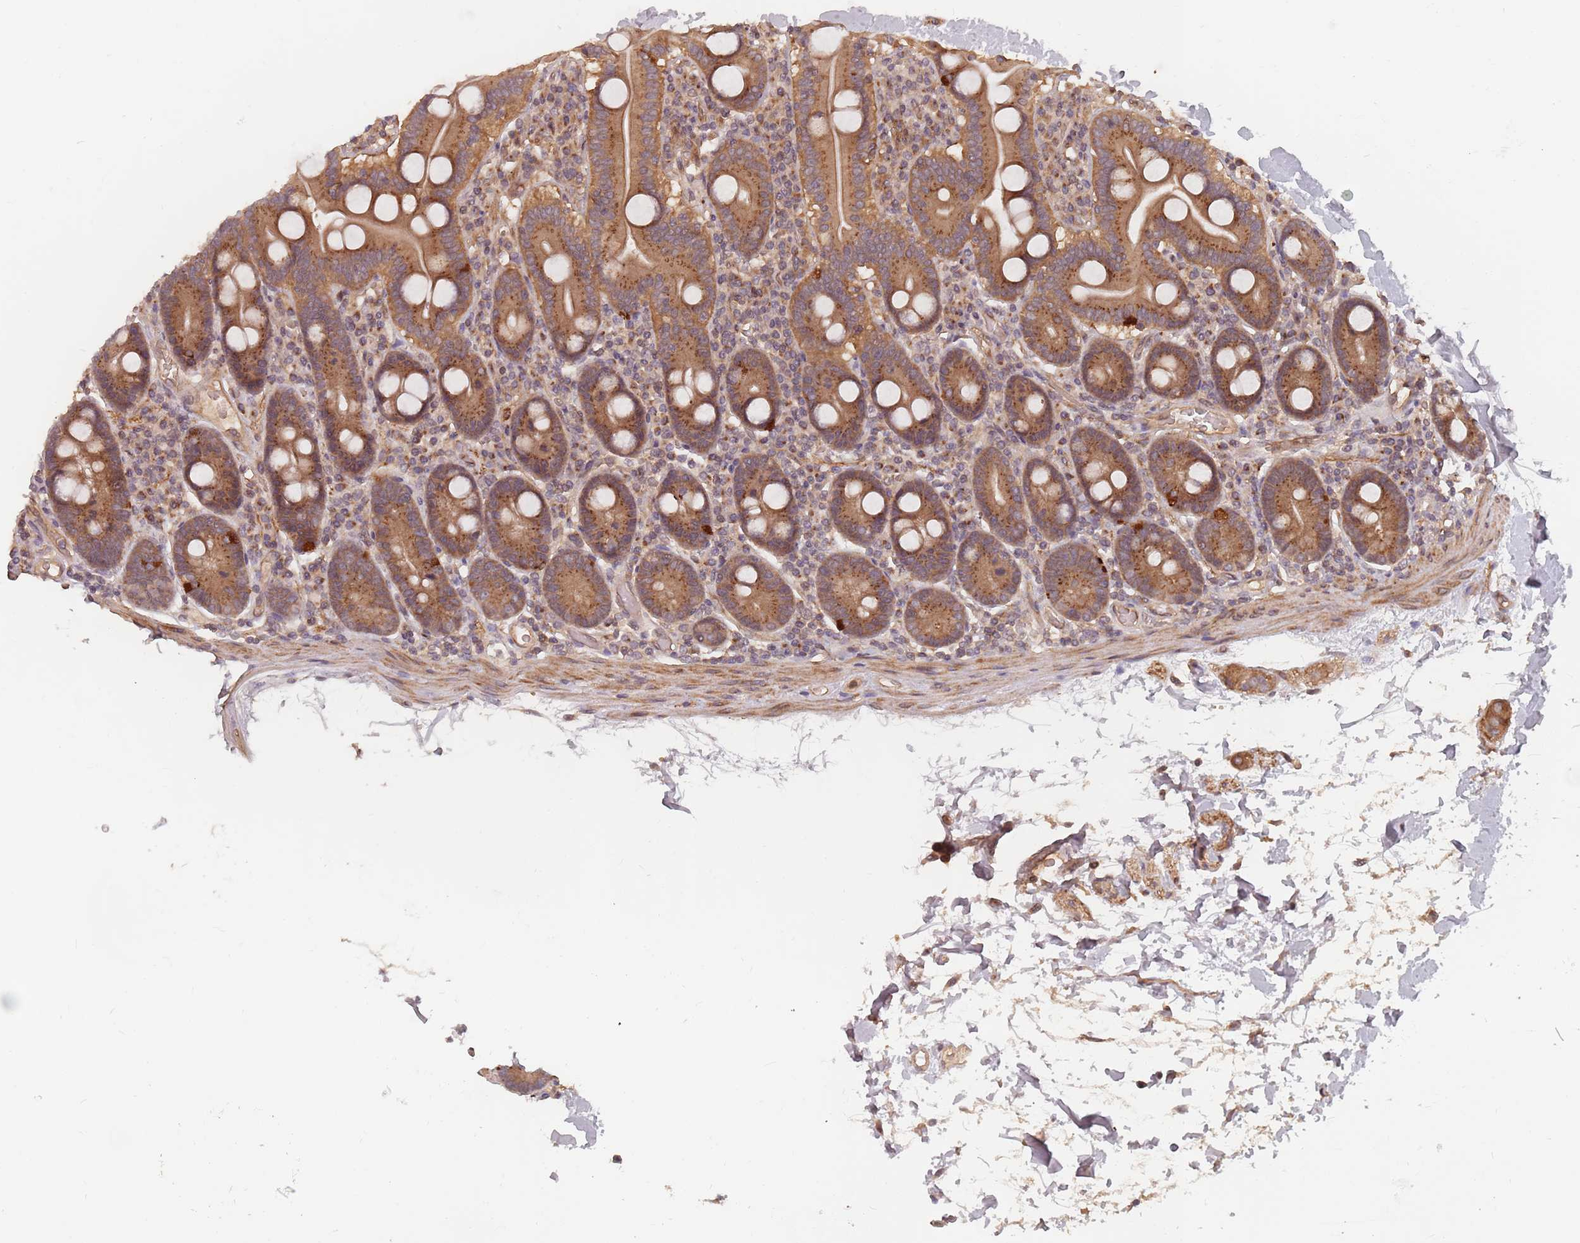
{"staining": {"intensity": "strong", "quantity": ">75%", "location": "cytoplasmic/membranous"}, "tissue": "duodenum", "cell_type": "Glandular cells", "image_type": "normal", "snomed": [{"axis": "morphology", "description": "Normal tissue, NOS"}, {"axis": "topography", "description": "Duodenum"}], "caption": "Strong cytoplasmic/membranous staining is appreciated in approximately >75% of glandular cells in benign duodenum.", "gene": "C3orf14", "patient": {"sex": "male", "age": 55}}